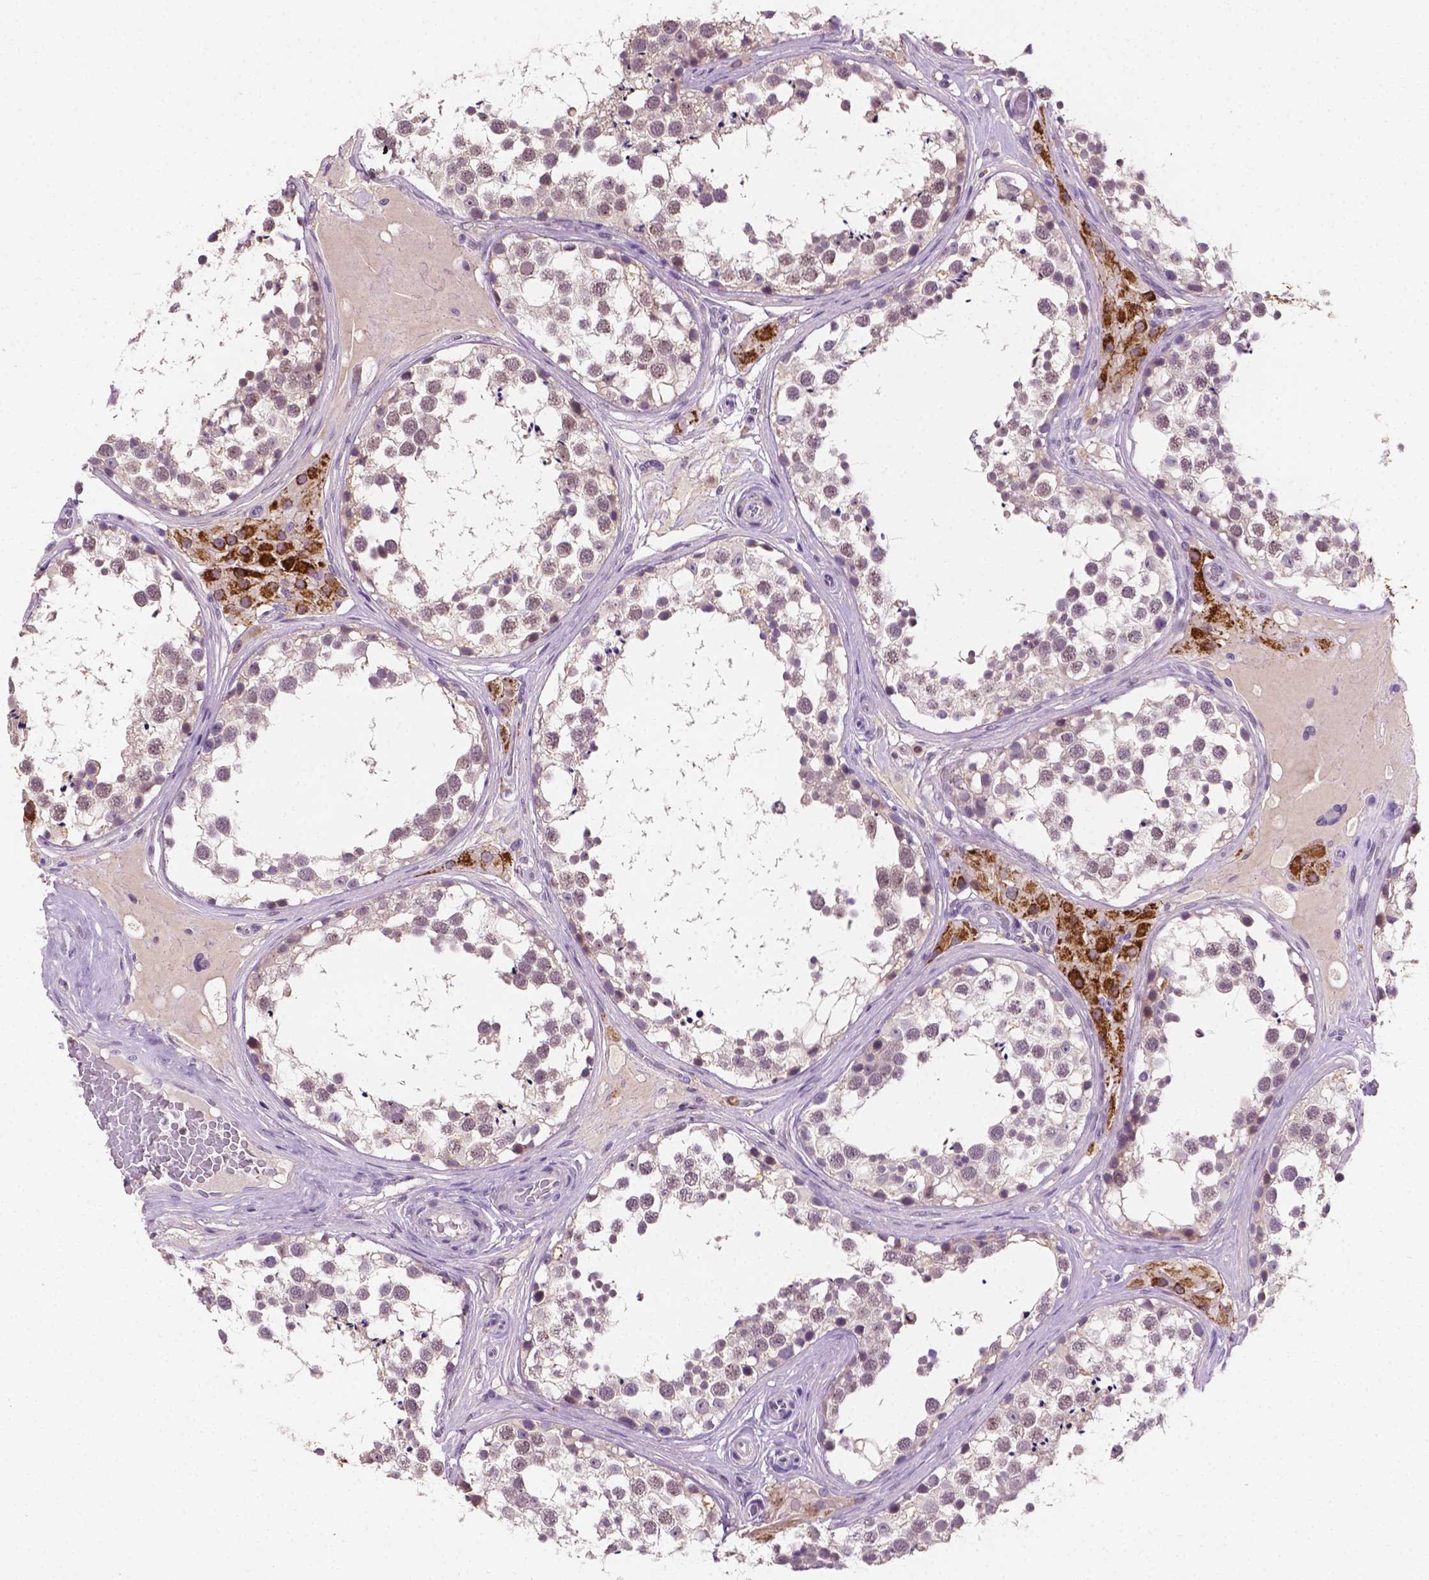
{"staining": {"intensity": "negative", "quantity": "none", "location": "none"}, "tissue": "testis", "cell_type": "Cells in seminiferous ducts", "image_type": "normal", "snomed": [{"axis": "morphology", "description": "Normal tissue, NOS"}, {"axis": "morphology", "description": "Seminoma, NOS"}, {"axis": "topography", "description": "Testis"}], "caption": "A high-resolution micrograph shows IHC staining of benign testis, which demonstrates no significant expression in cells in seminiferous ducts.", "gene": "MROH6", "patient": {"sex": "male", "age": 65}}